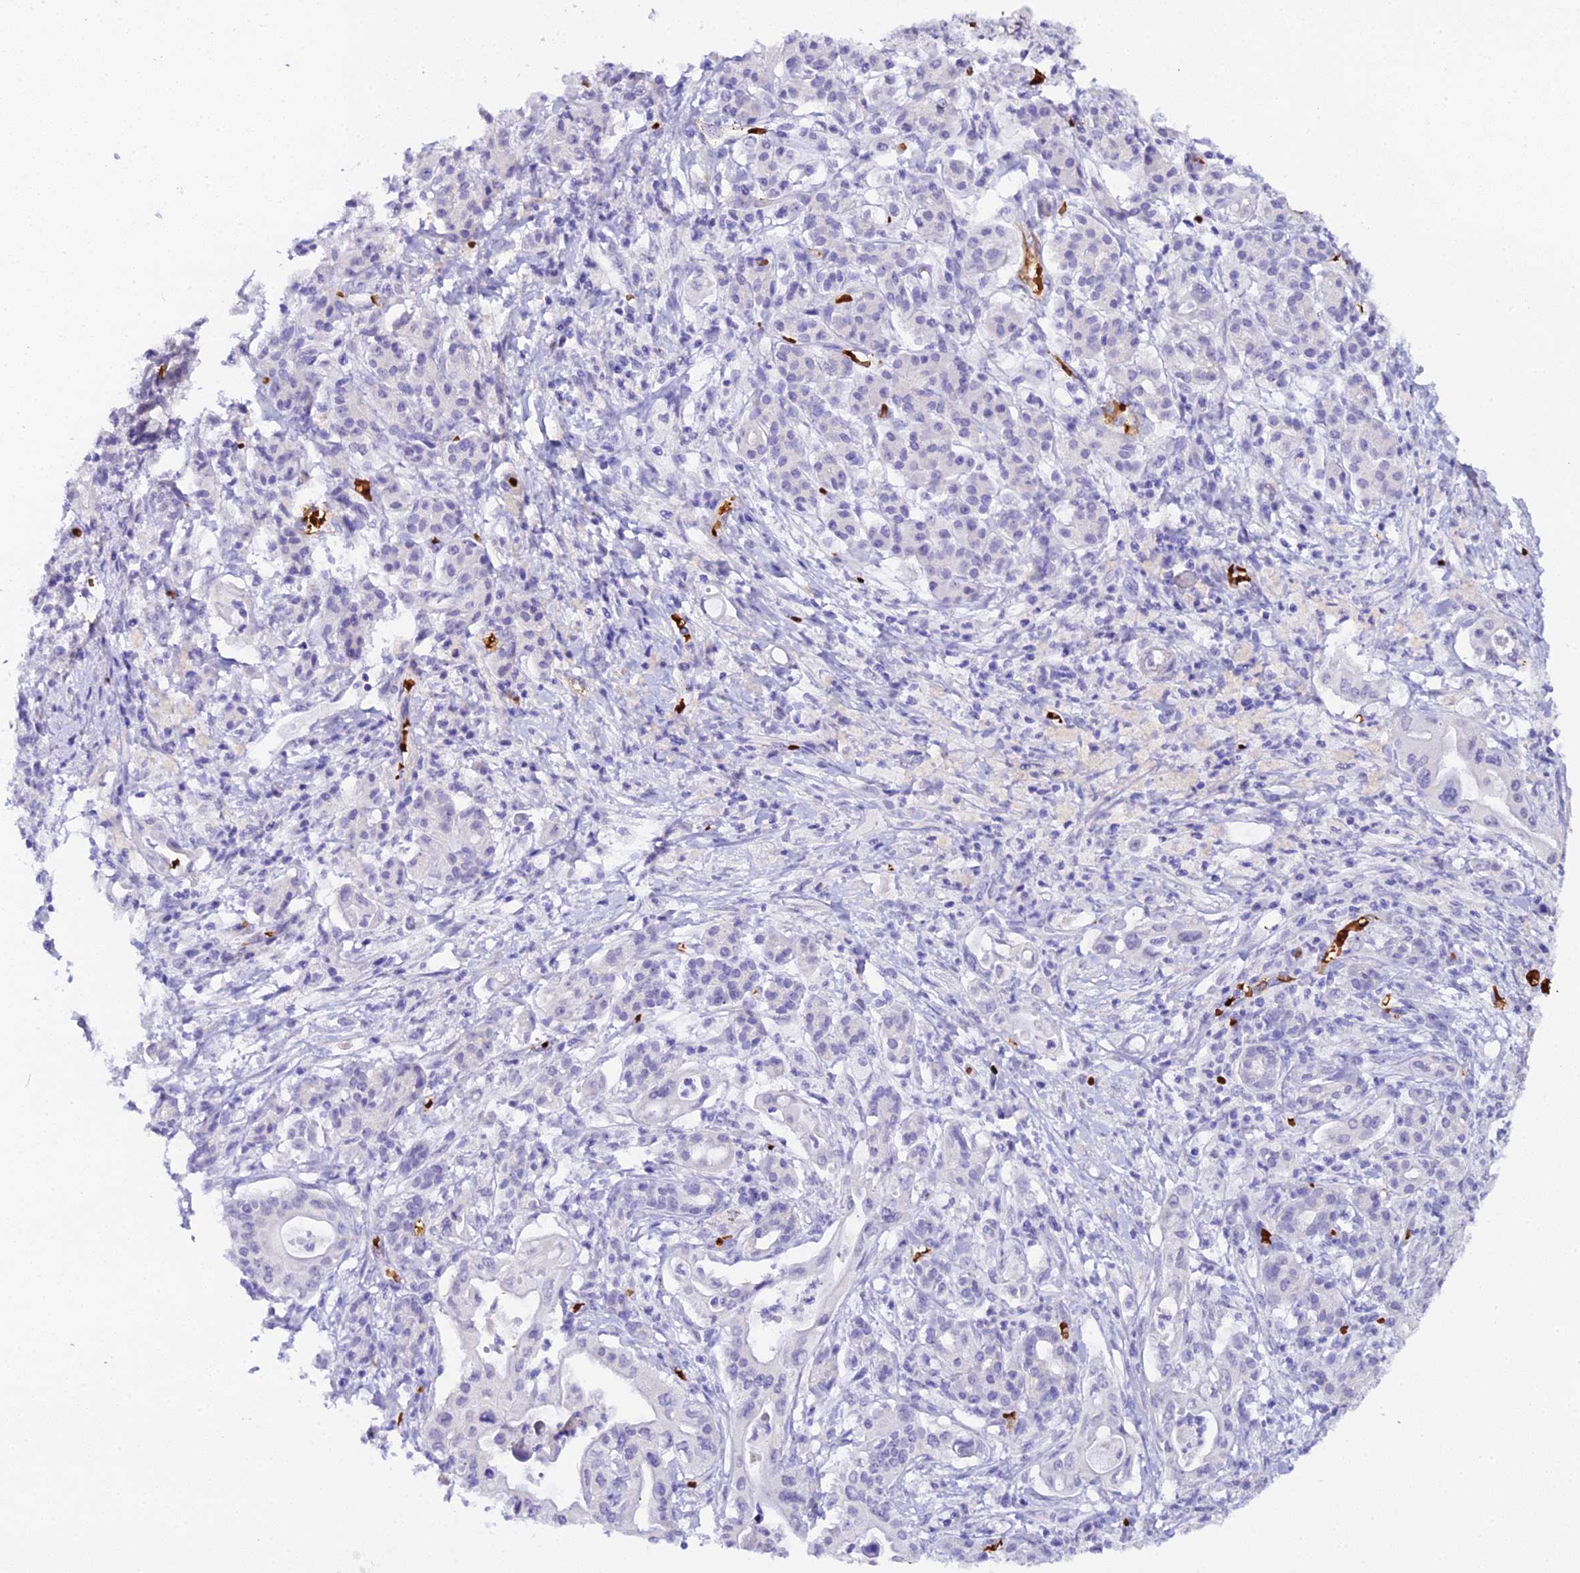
{"staining": {"intensity": "negative", "quantity": "none", "location": "none"}, "tissue": "pancreatic cancer", "cell_type": "Tumor cells", "image_type": "cancer", "snomed": [{"axis": "morphology", "description": "Adenocarcinoma, NOS"}, {"axis": "topography", "description": "Pancreas"}], "caption": "High magnification brightfield microscopy of pancreatic adenocarcinoma stained with DAB (brown) and counterstained with hematoxylin (blue): tumor cells show no significant staining.", "gene": "CFAP45", "patient": {"sex": "female", "age": 77}}